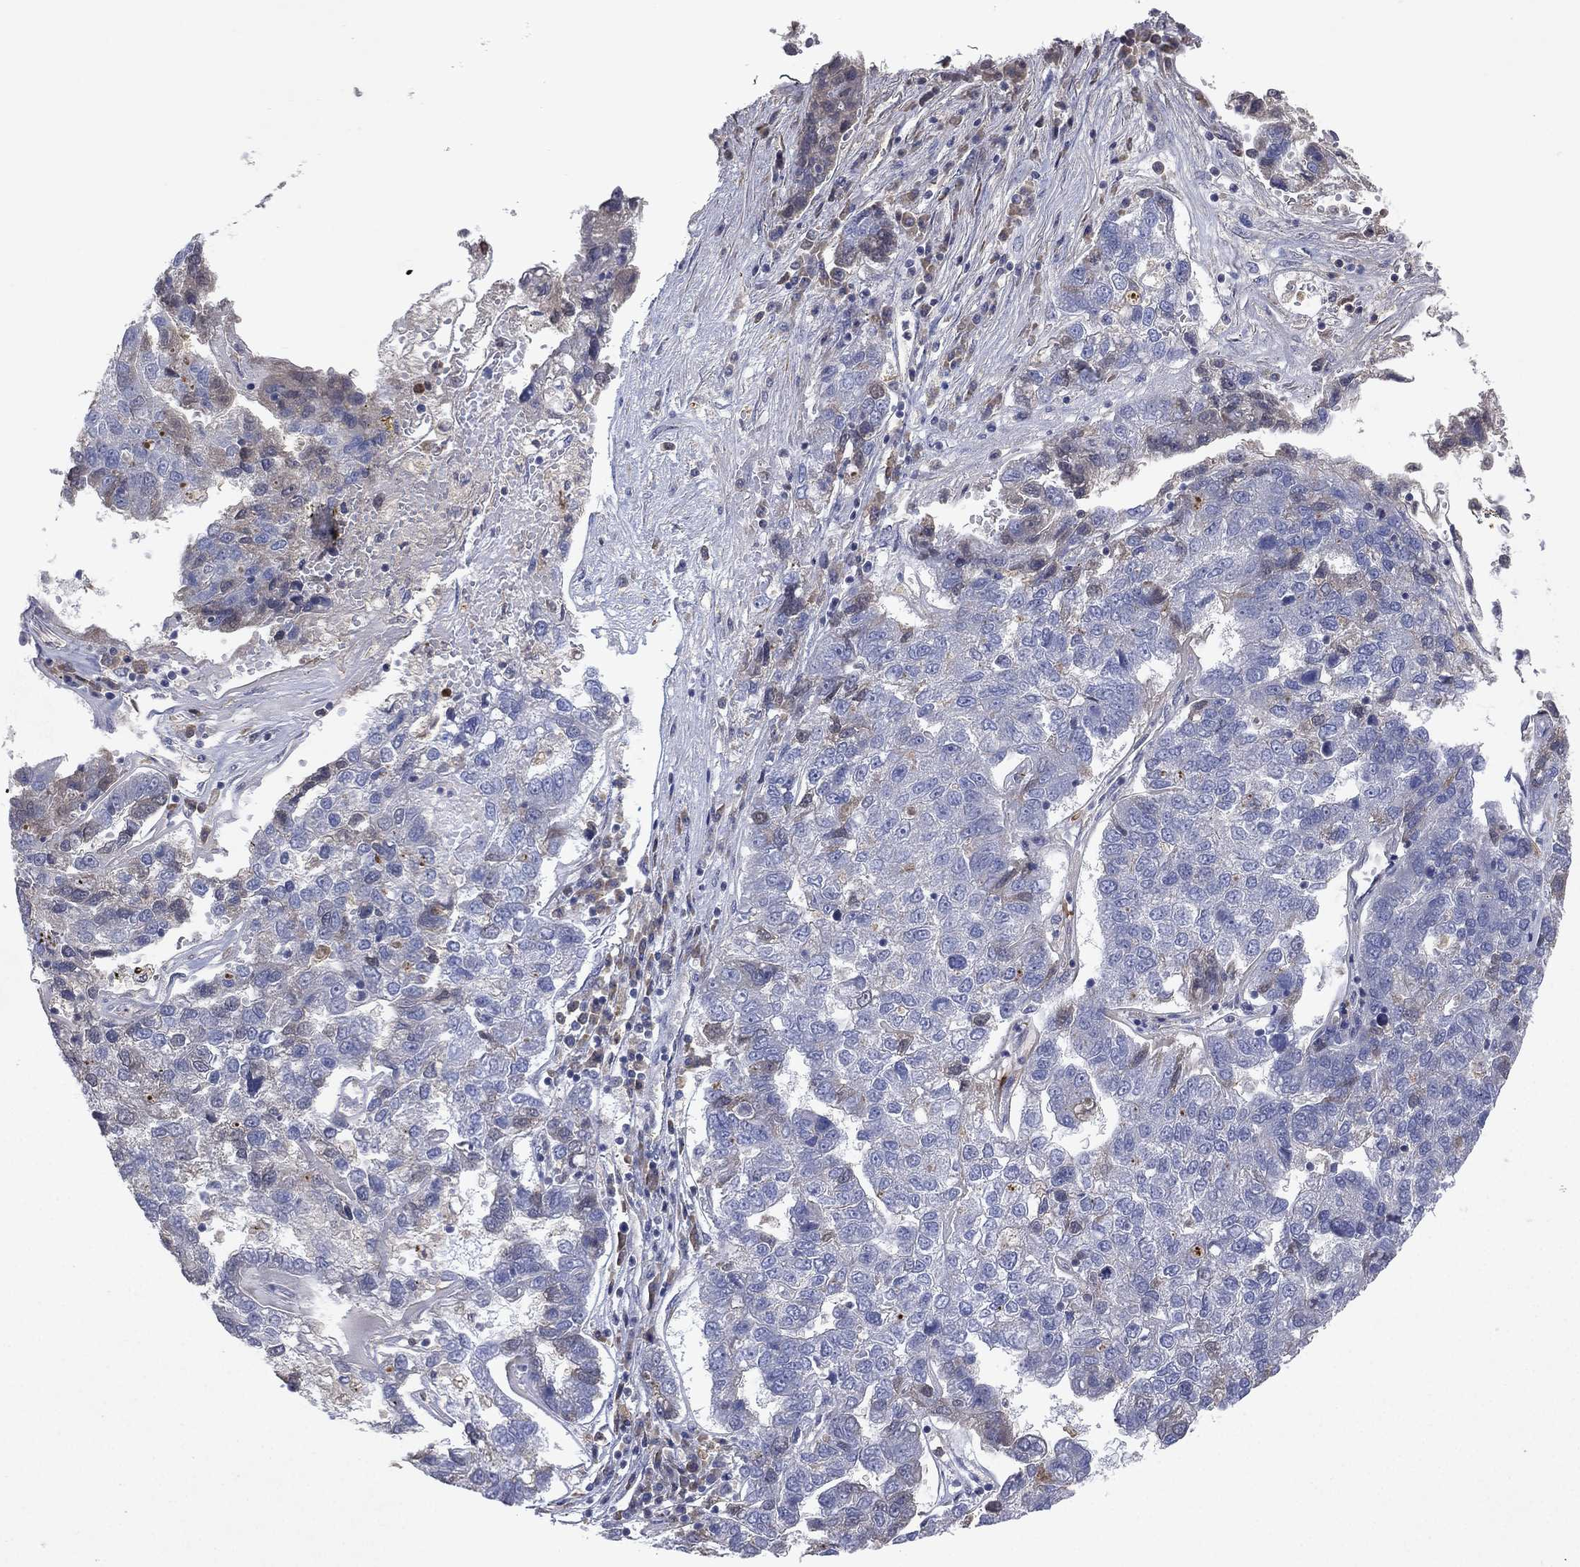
{"staining": {"intensity": "negative", "quantity": "none", "location": "none"}, "tissue": "pancreatic cancer", "cell_type": "Tumor cells", "image_type": "cancer", "snomed": [{"axis": "morphology", "description": "Adenocarcinoma, NOS"}, {"axis": "topography", "description": "Pancreas"}], "caption": "Immunohistochemistry (IHC) histopathology image of neoplastic tissue: pancreatic cancer (adenocarcinoma) stained with DAB (3,3'-diaminobenzidine) shows no significant protein positivity in tumor cells.", "gene": "FLI1", "patient": {"sex": "female", "age": 61}}